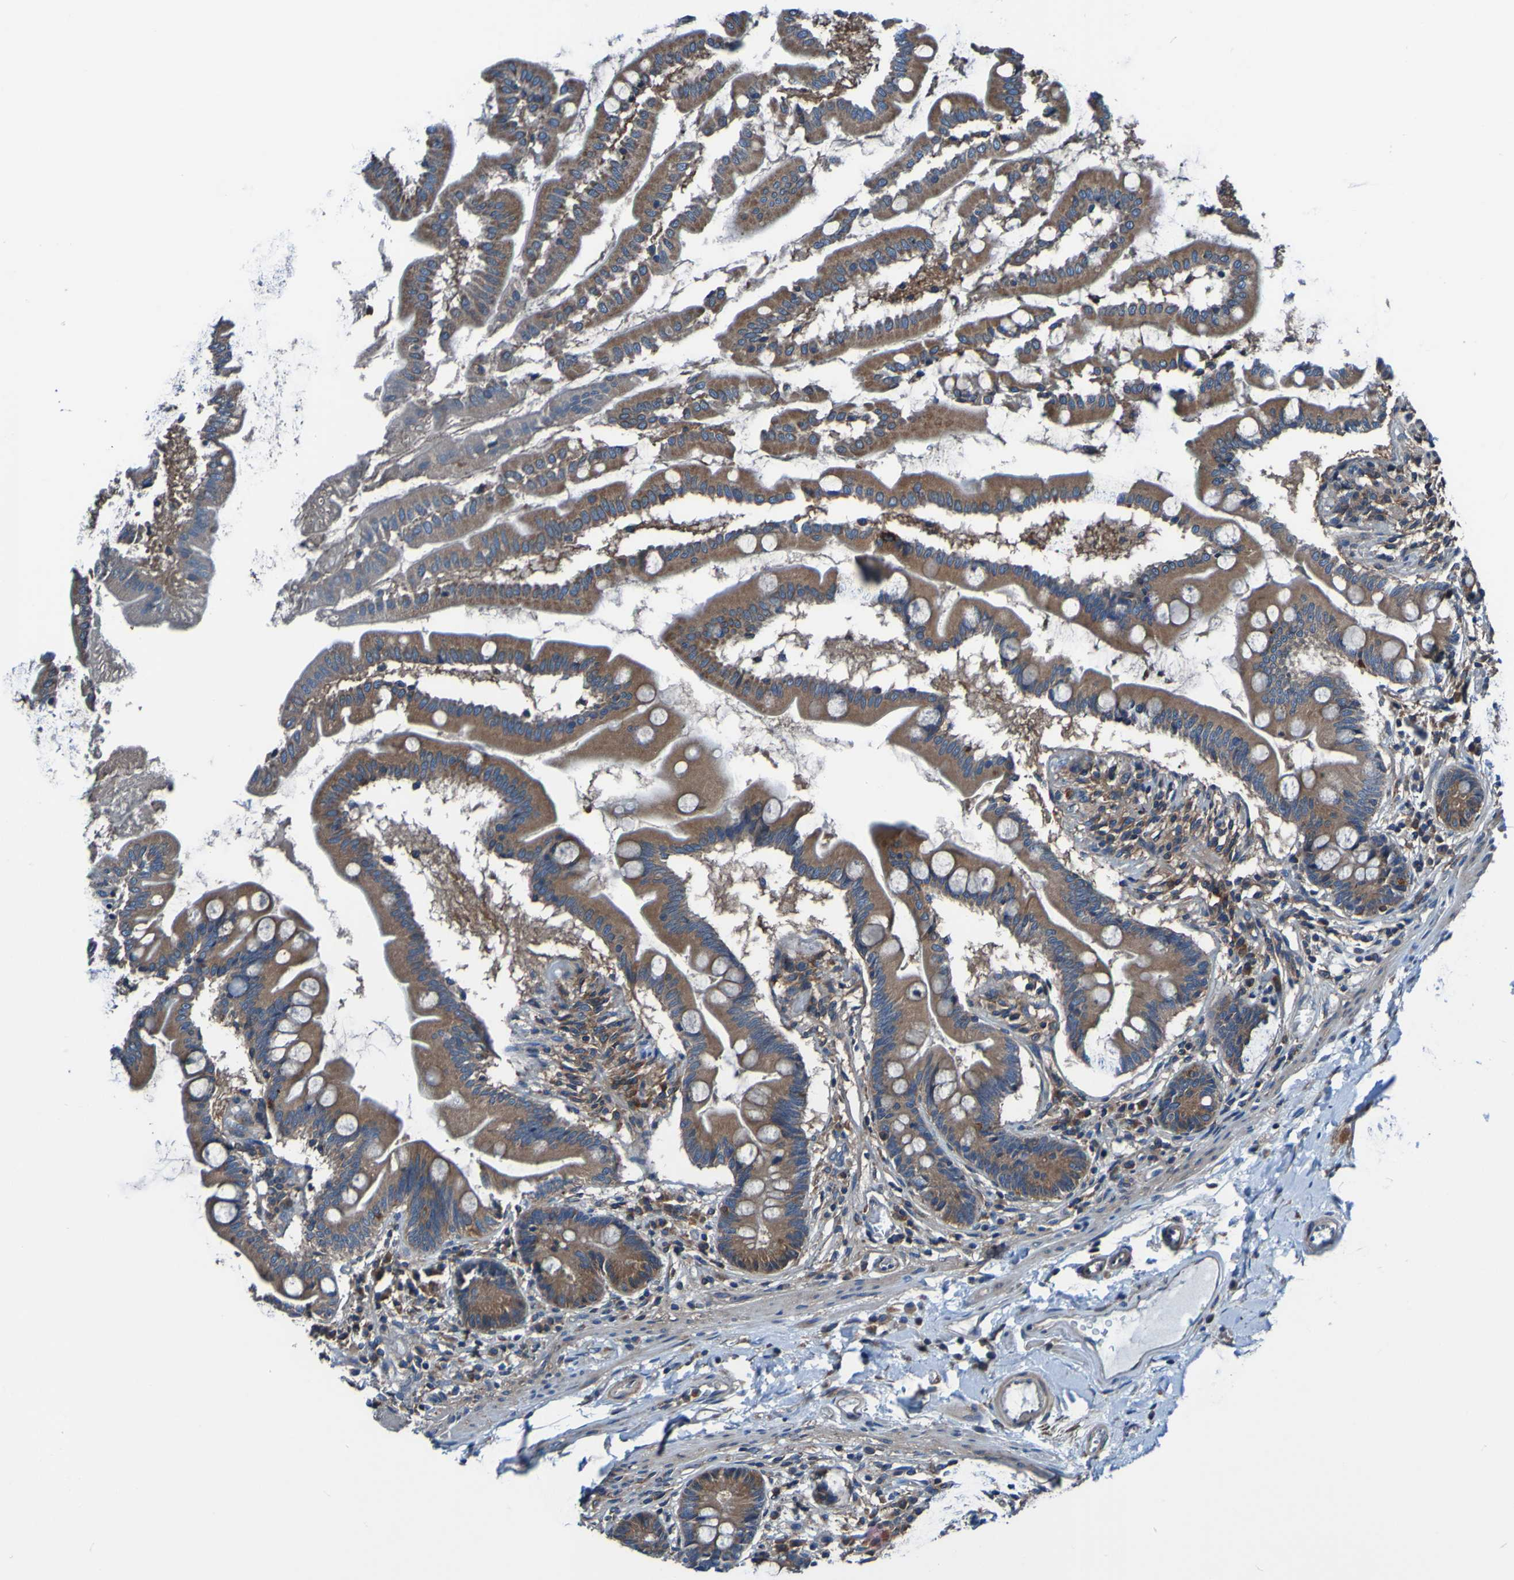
{"staining": {"intensity": "moderate", "quantity": ">75%", "location": "cytoplasmic/membranous"}, "tissue": "small intestine", "cell_type": "Glandular cells", "image_type": "normal", "snomed": [{"axis": "morphology", "description": "Normal tissue, NOS"}, {"axis": "topography", "description": "Small intestine"}], "caption": "Brown immunohistochemical staining in normal human small intestine reveals moderate cytoplasmic/membranous staining in approximately >75% of glandular cells. Using DAB (brown) and hematoxylin (blue) stains, captured at high magnification using brightfield microscopy.", "gene": "RAB5B", "patient": {"sex": "female", "age": 56}}